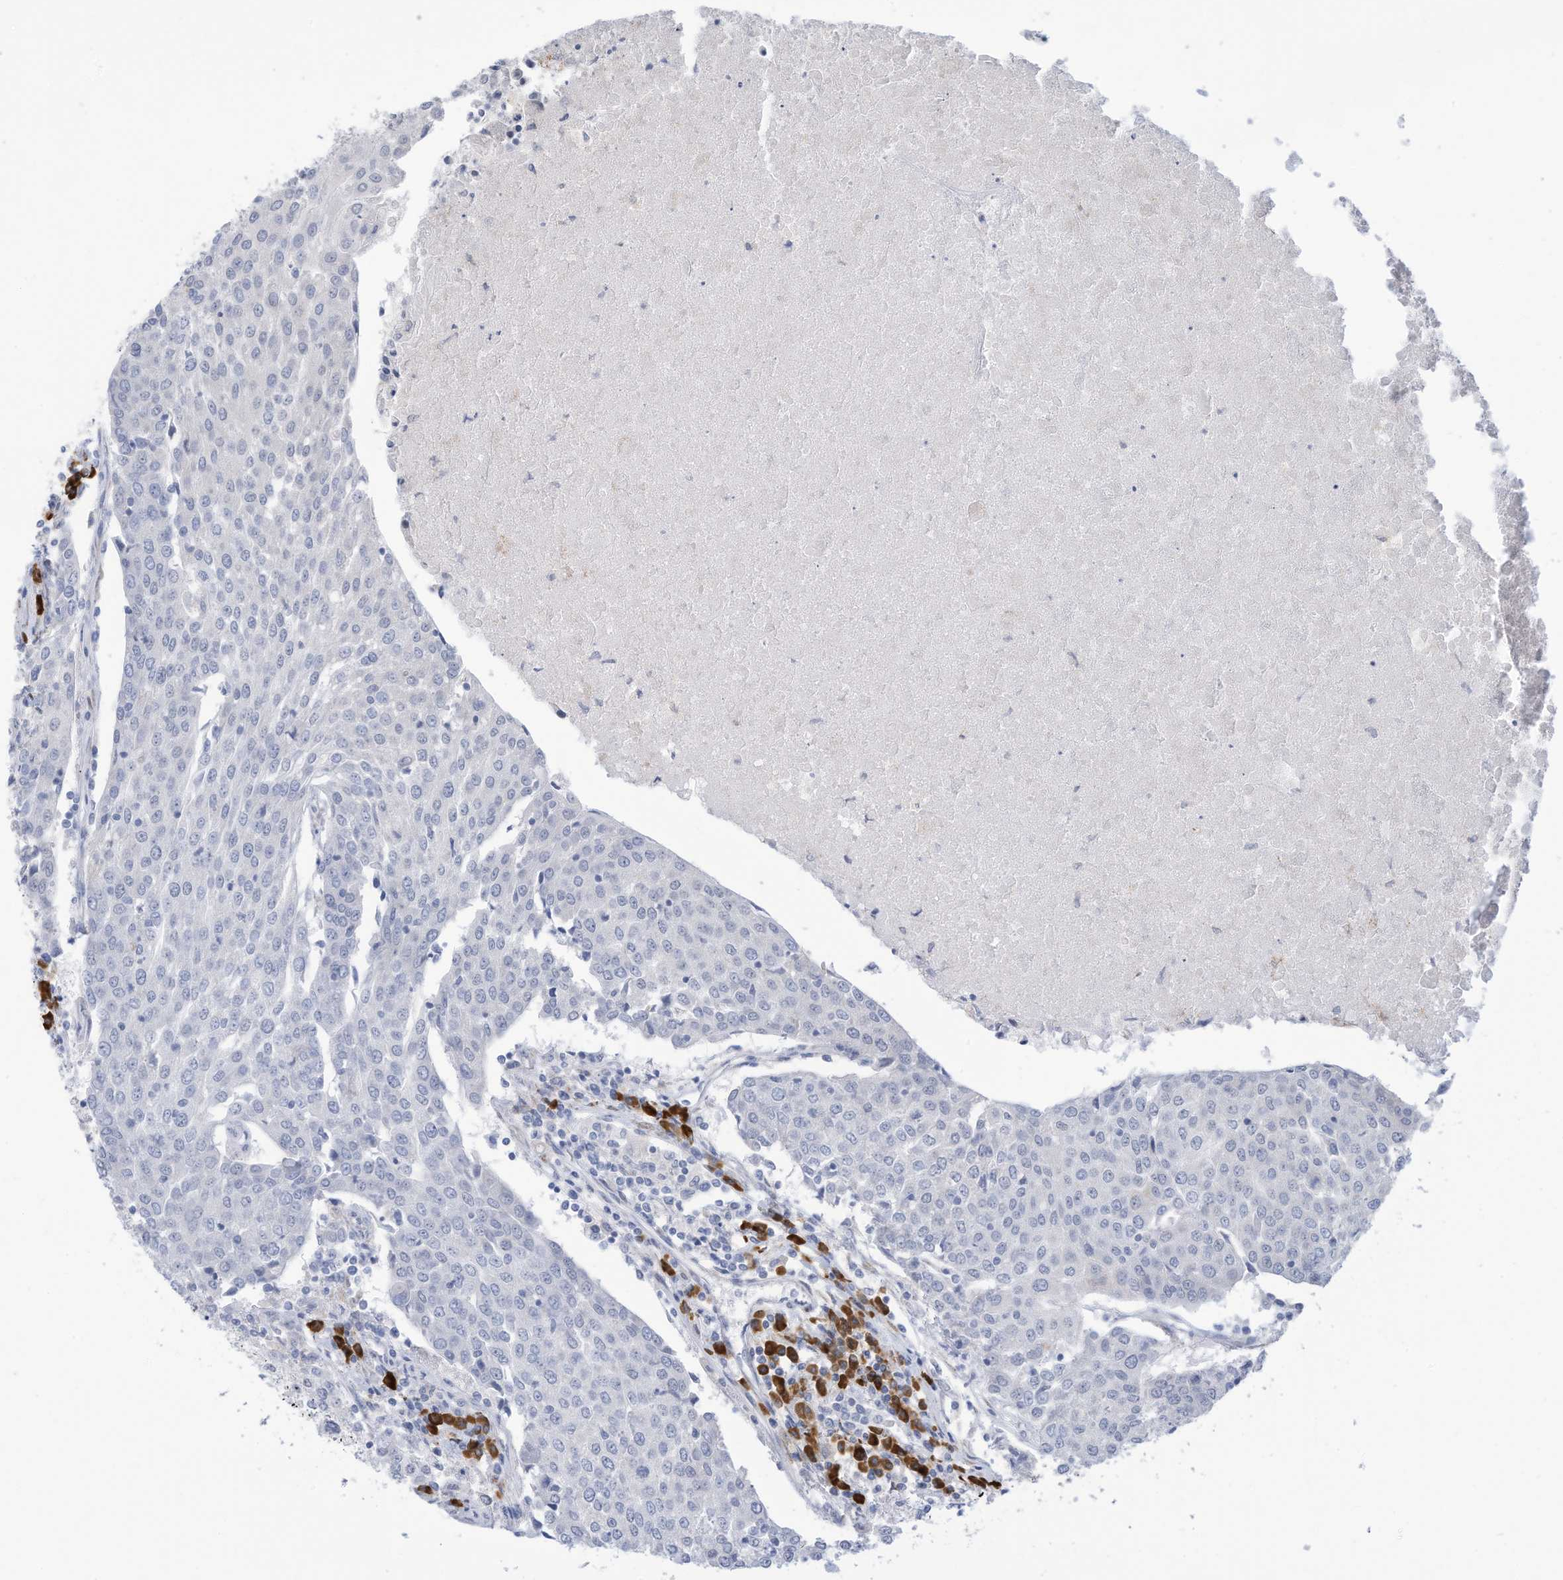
{"staining": {"intensity": "negative", "quantity": "none", "location": "none"}, "tissue": "urothelial cancer", "cell_type": "Tumor cells", "image_type": "cancer", "snomed": [{"axis": "morphology", "description": "Urothelial carcinoma, High grade"}, {"axis": "topography", "description": "Urinary bladder"}], "caption": "Immunohistochemistry image of neoplastic tissue: human urothelial cancer stained with DAB (3,3'-diaminobenzidine) demonstrates no significant protein positivity in tumor cells. (DAB immunohistochemistry with hematoxylin counter stain).", "gene": "ZNF292", "patient": {"sex": "female", "age": 85}}